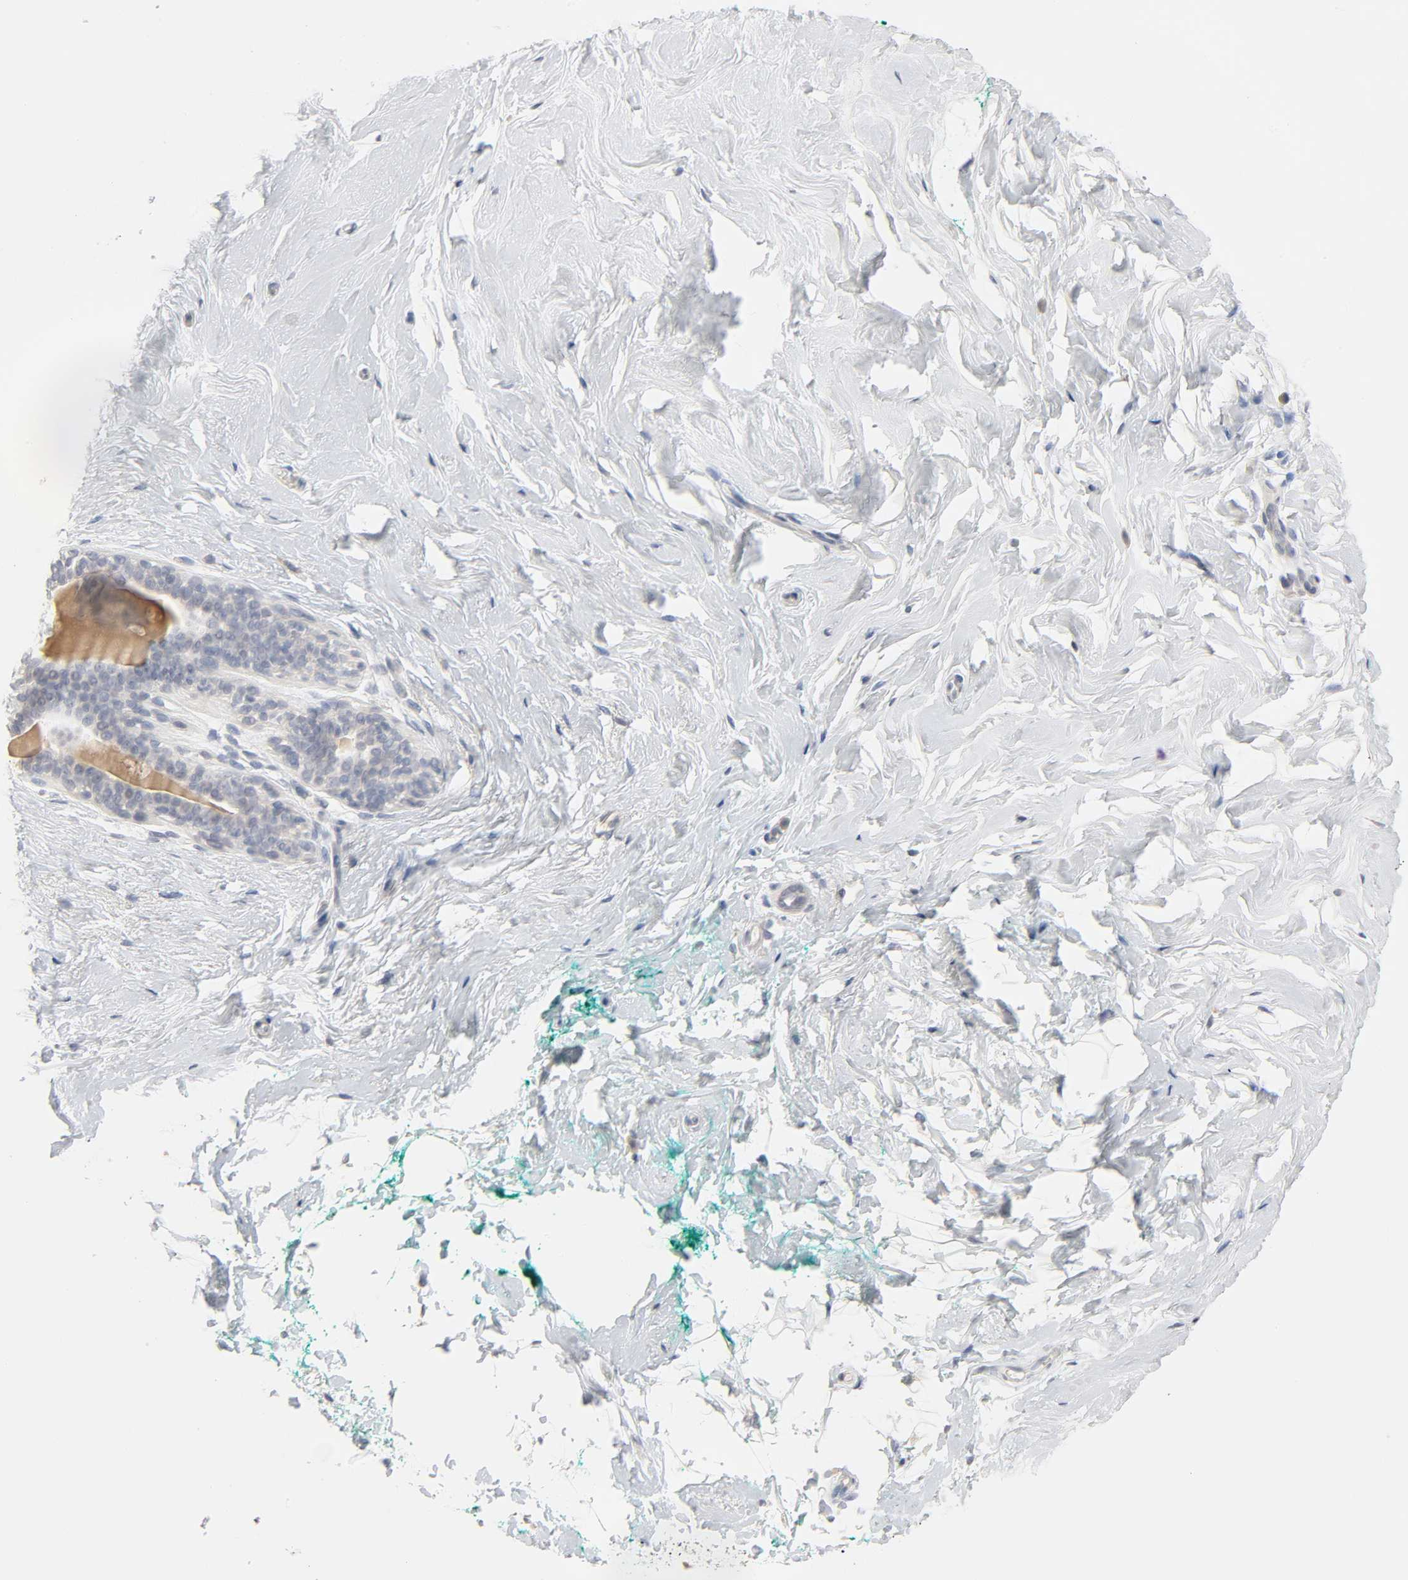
{"staining": {"intensity": "negative", "quantity": "none", "location": "none"}, "tissue": "breast", "cell_type": "Adipocytes", "image_type": "normal", "snomed": [{"axis": "morphology", "description": "Normal tissue, NOS"}, {"axis": "topography", "description": "Breast"}], "caption": "A high-resolution photomicrograph shows immunohistochemistry staining of unremarkable breast, which displays no significant staining in adipocytes. (Stains: DAB (3,3'-diaminobenzidine) immunohistochemistry with hematoxylin counter stain, Microscopy: brightfield microscopy at high magnification).", "gene": "CLEC4E", "patient": {"sex": "female", "age": 52}}